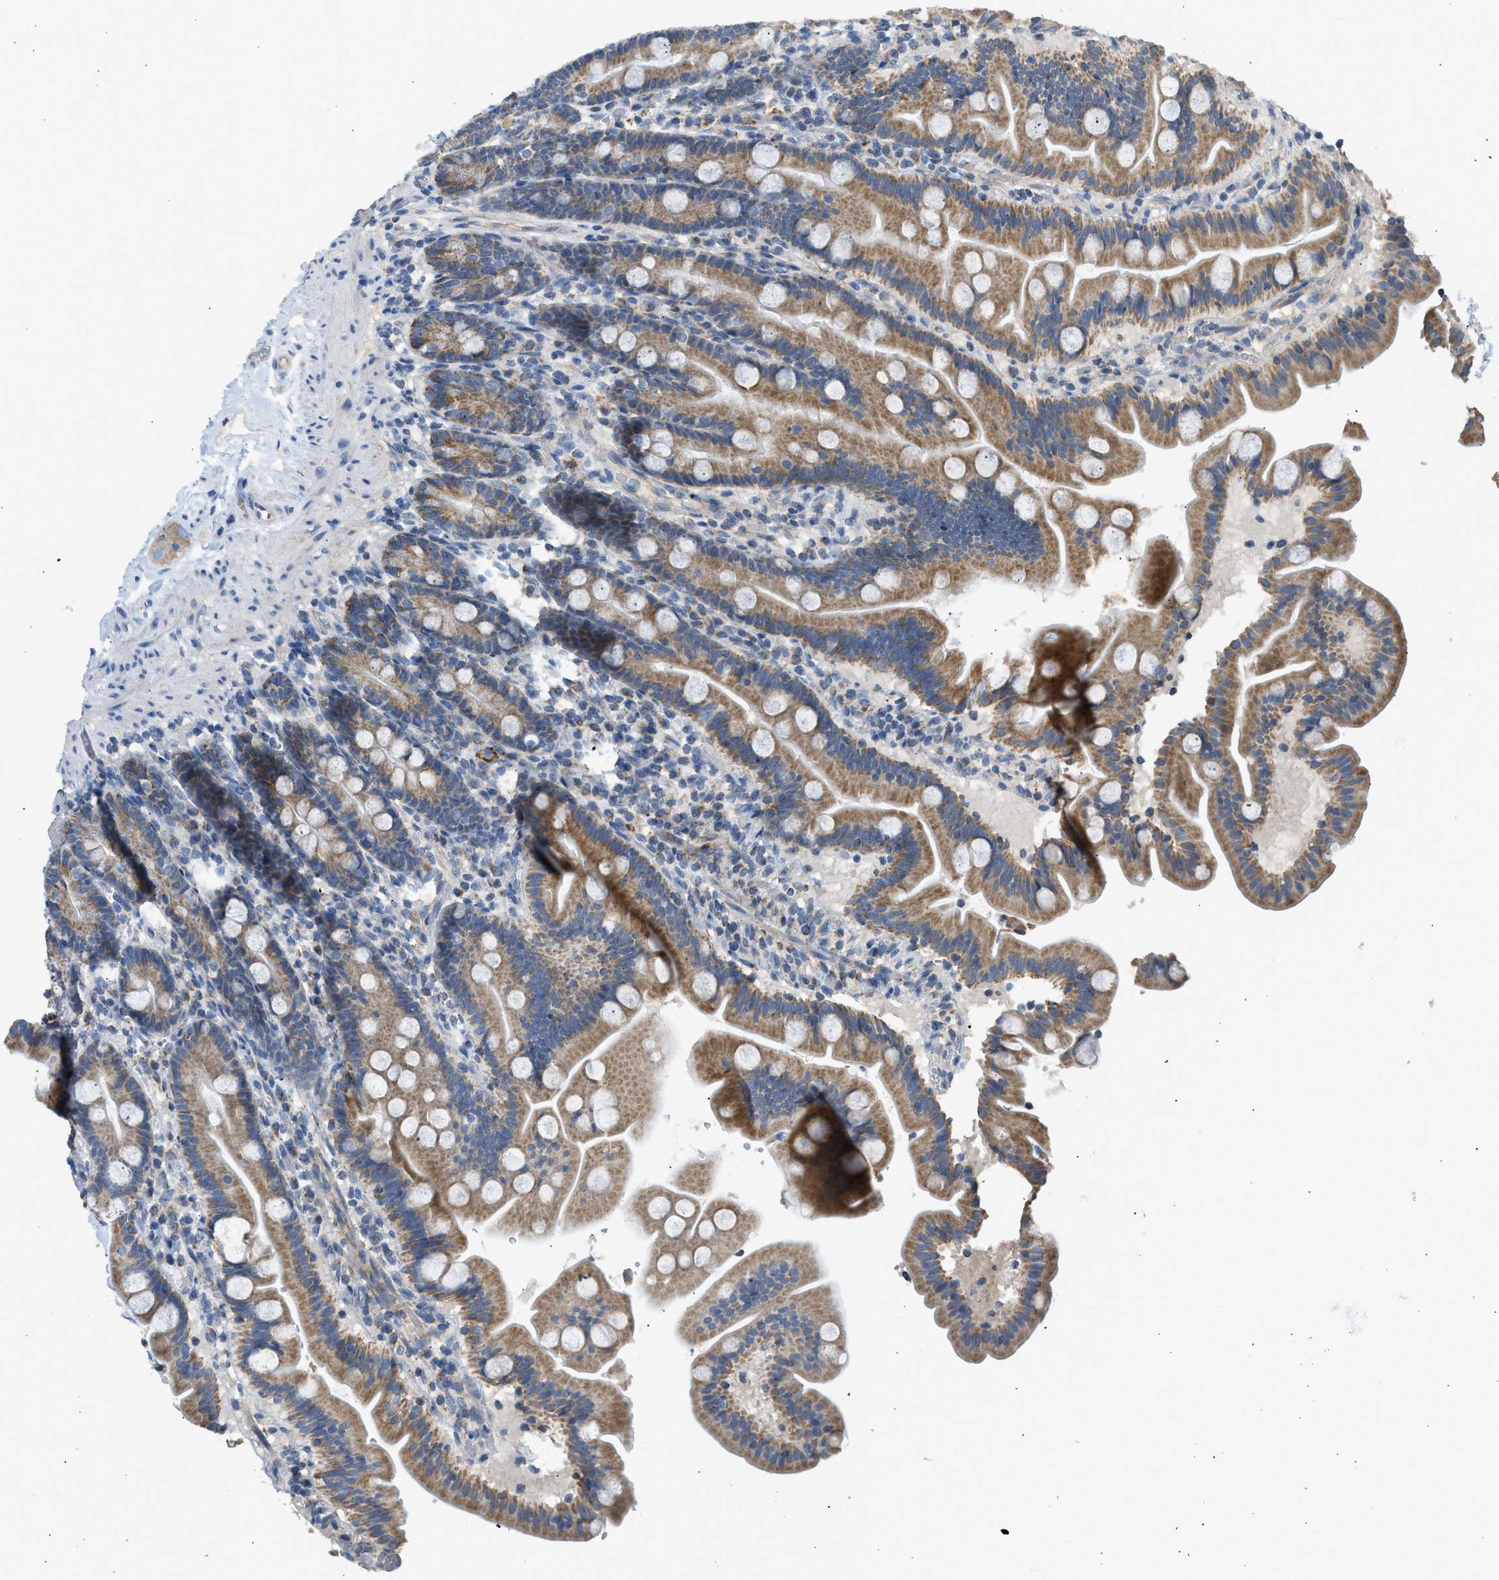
{"staining": {"intensity": "moderate", "quantity": ">75%", "location": "cytoplasmic/membranous"}, "tissue": "duodenum", "cell_type": "Glandular cells", "image_type": "normal", "snomed": [{"axis": "morphology", "description": "Normal tissue, NOS"}, {"axis": "topography", "description": "Duodenum"}], "caption": "A brown stain labels moderate cytoplasmic/membranous positivity of a protein in glandular cells of normal duodenum. (Brightfield microscopy of DAB IHC at high magnification).", "gene": "GOT2", "patient": {"sex": "male", "age": 54}}